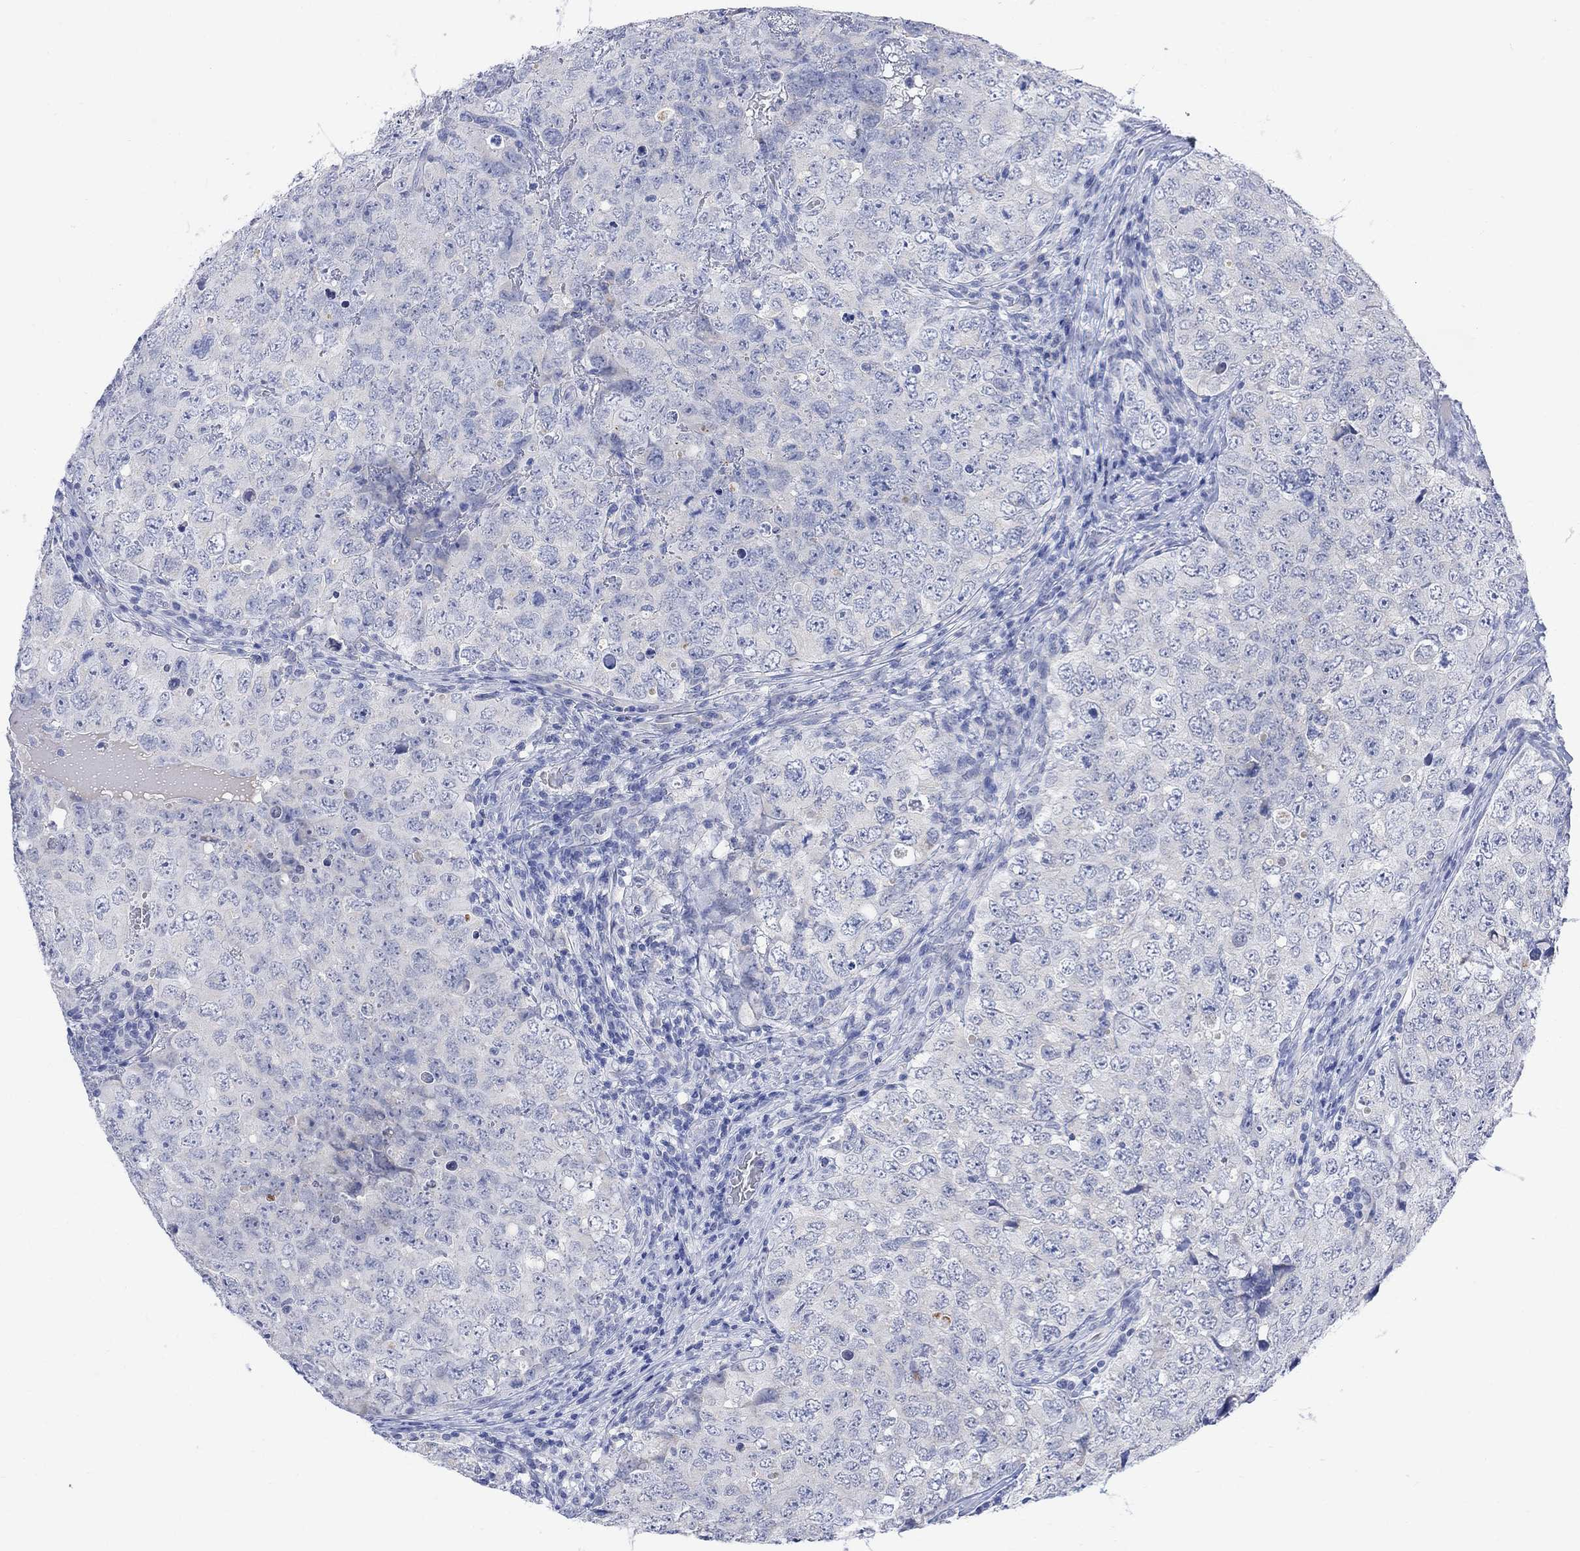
{"staining": {"intensity": "negative", "quantity": "none", "location": "none"}, "tissue": "testis cancer", "cell_type": "Tumor cells", "image_type": "cancer", "snomed": [{"axis": "morphology", "description": "Seminoma, NOS"}, {"axis": "topography", "description": "Testis"}], "caption": "Human testis cancer stained for a protein using IHC shows no staining in tumor cells.", "gene": "FBP2", "patient": {"sex": "male", "age": 34}}